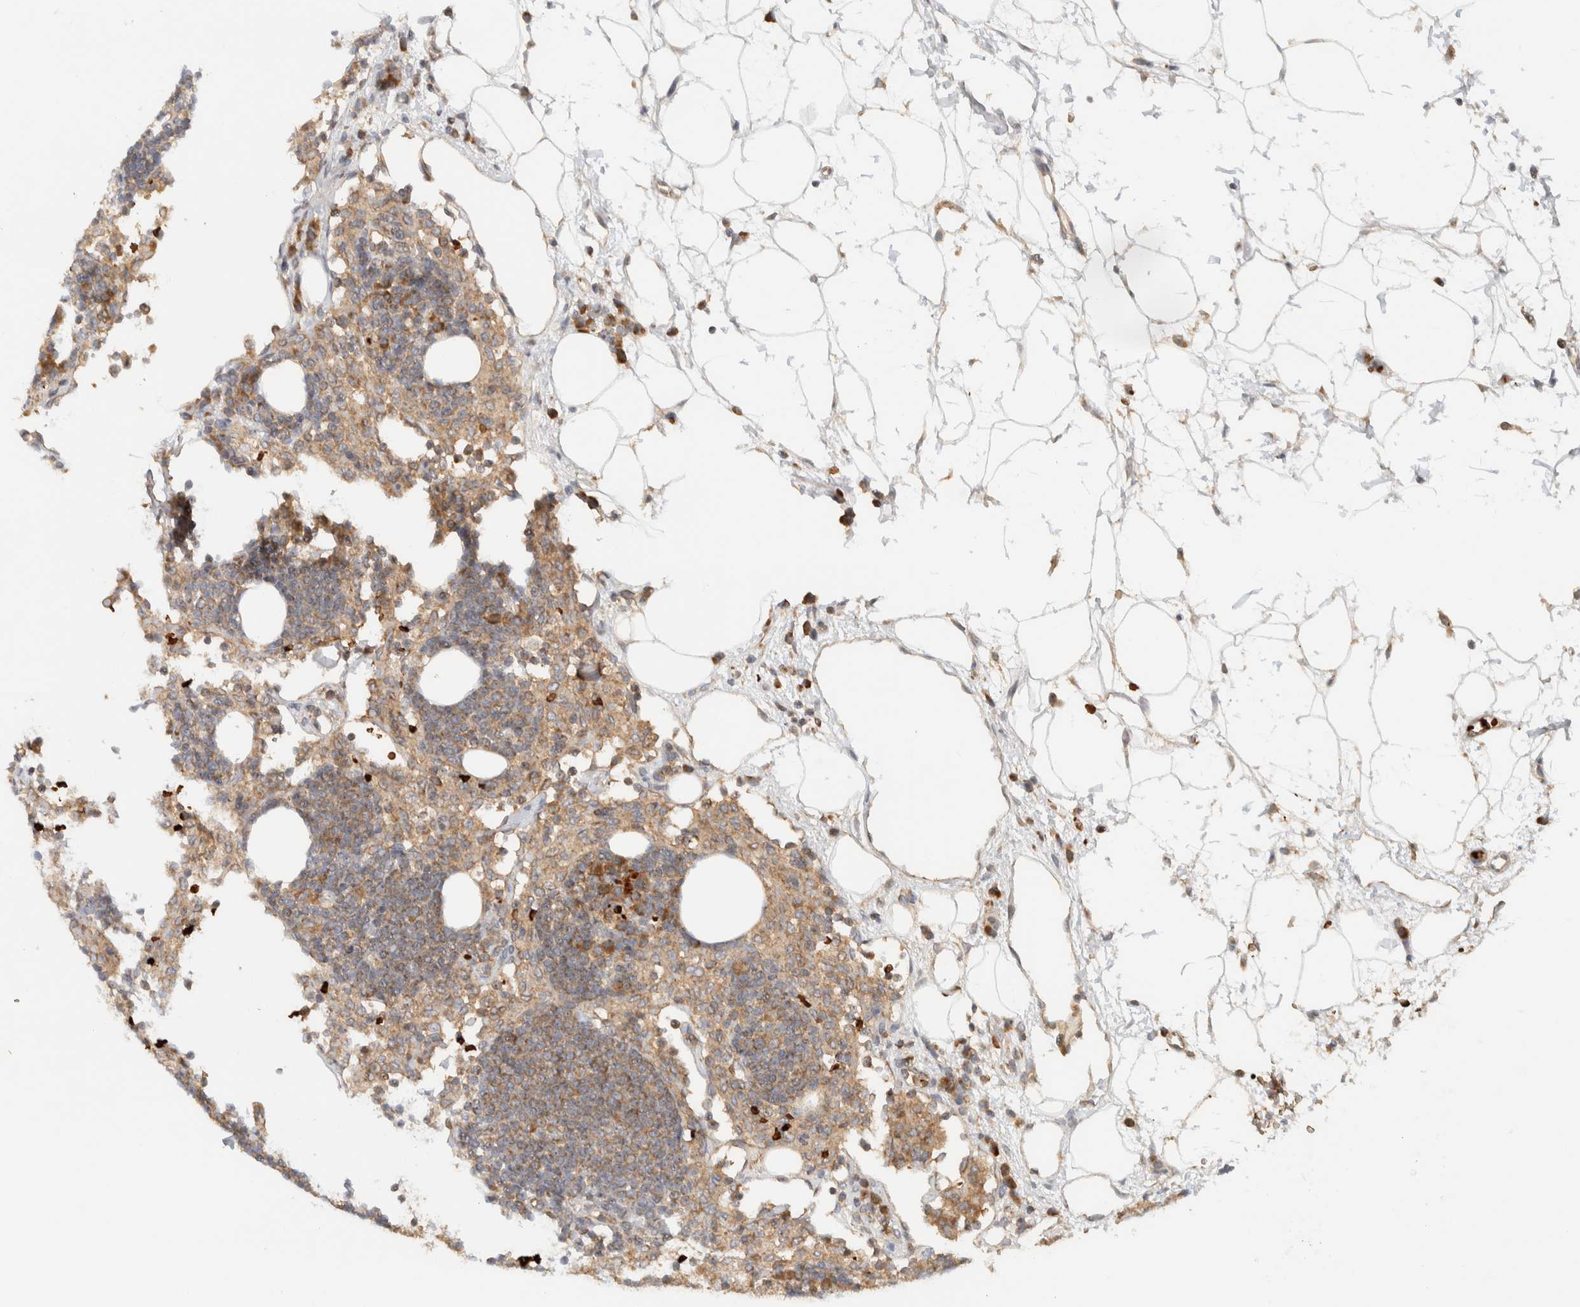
{"staining": {"intensity": "moderate", "quantity": ">75%", "location": "cytoplasmic/membranous"}, "tissue": "lymph node", "cell_type": "Germinal center cells", "image_type": "normal", "snomed": [{"axis": "morphology", "description": "Normal tissue, NOS"}, {"axis": "morphology", "description": "Carcinoid, malignant, NOS"}, {"axis": "topography", "description": "Lymph node"}], "caption": "Immunohistochemistry (IHC) (DAB) staining of benign human lymph node shows moderate cytoplasmic/membranous protein staining in about >75% of germinal center cells.", "gene": "TTI2", "patient": {"sex": "male", "age": 47}}